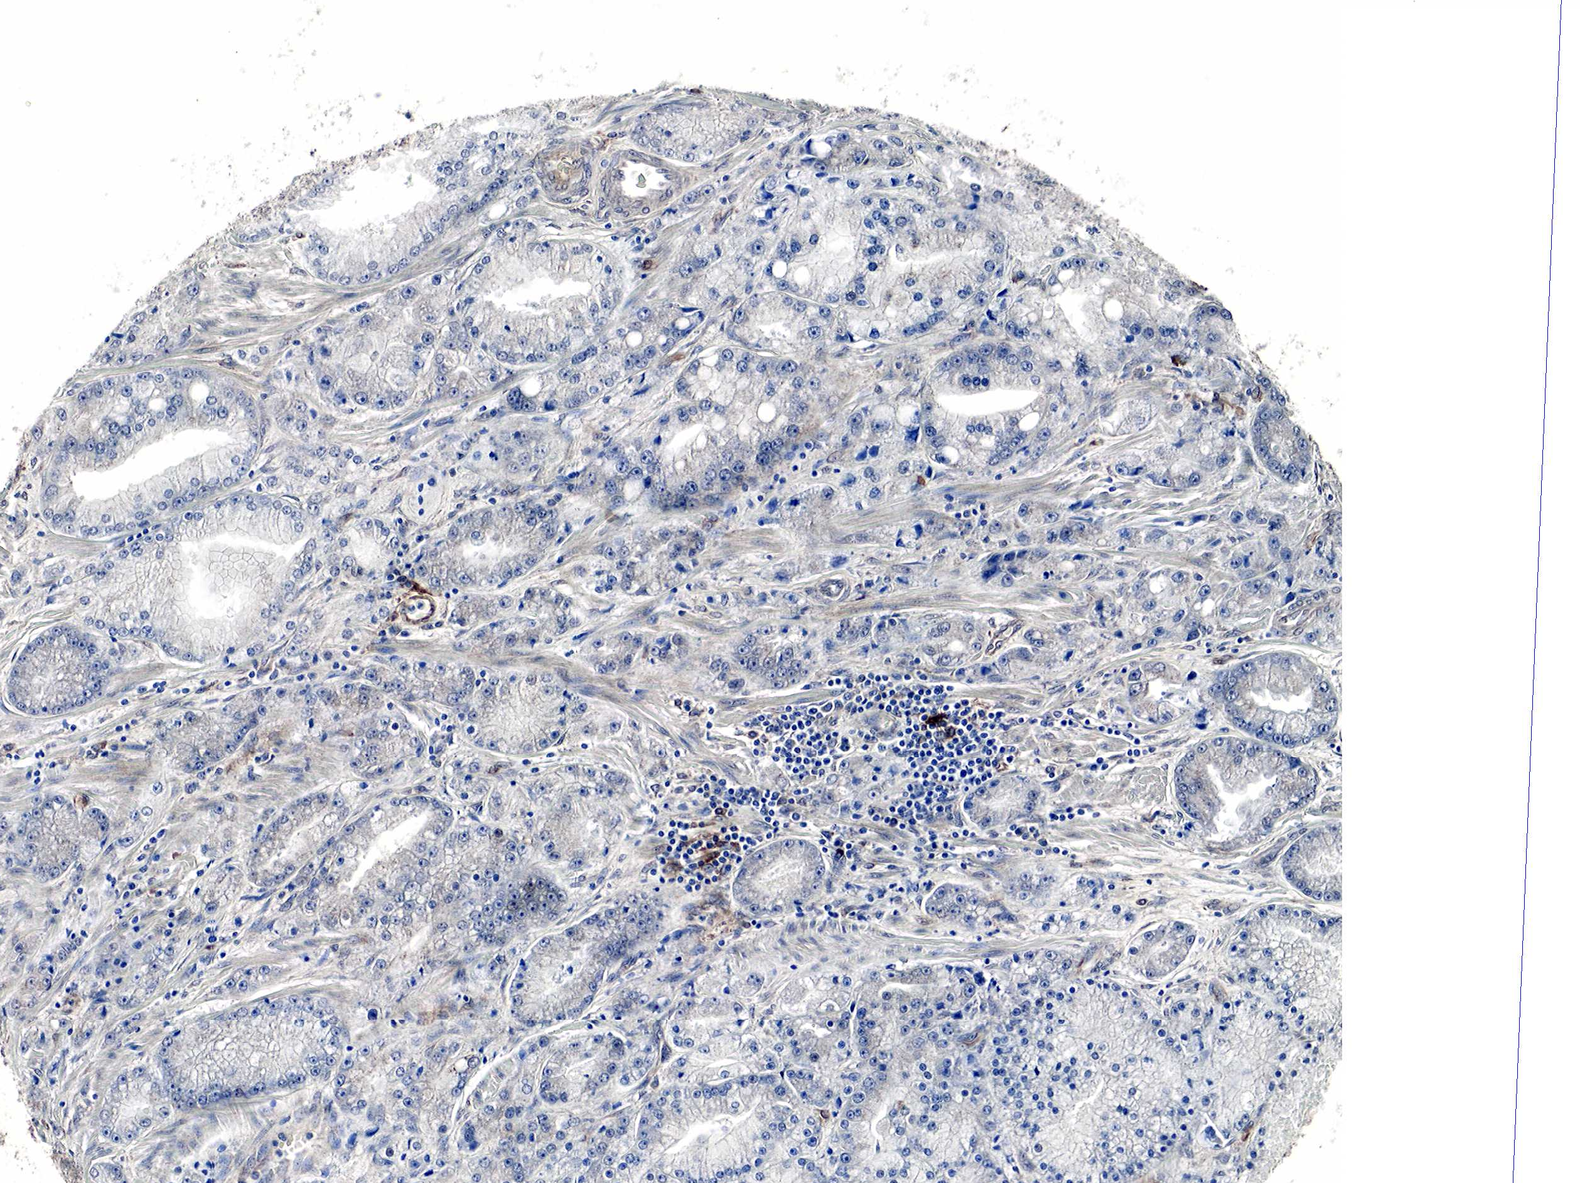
{"staining": {"intensity": "weak", "quantity": "<25%", "location": "cytoplasmic/membranous"}, "tissue": "prostate cancer", "cell_type": "Tumor cells", "image_type": "cancer", "snomed": [{"axis": "morphology", "description": "Adenocarcinoma, Medium grade"}, {"axis": "topography", "description": "Prostate"}], "caption": "DAB (3,3'-diaminobenzidine) immunohistochemical staining of human adenocarcinoma (medium-grade) (prostate) exhibits no significant expression in tumor cells.", "gene": "SPIN1", "patient": {"sex": "male", "age": 72}}